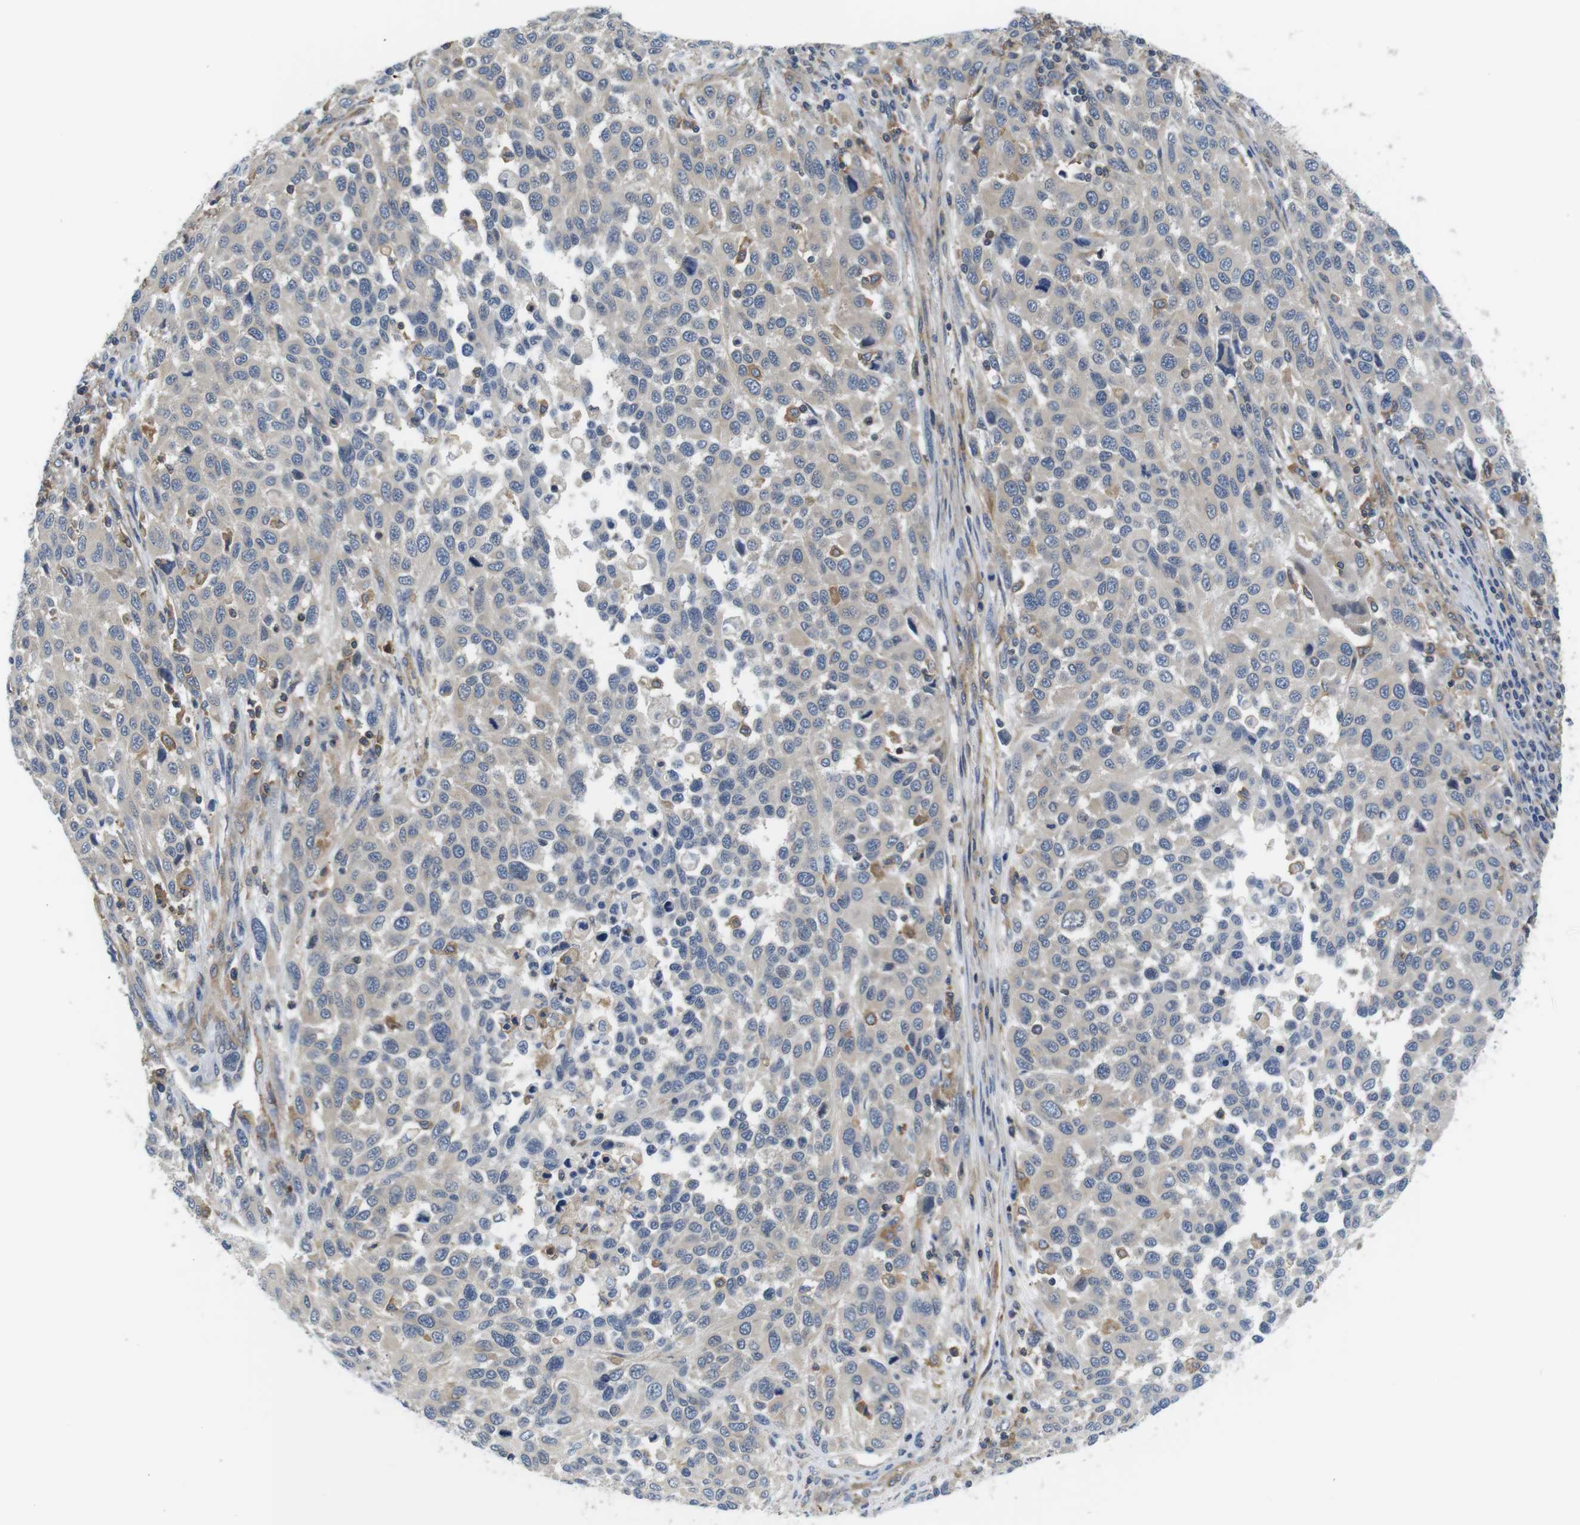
{"staining": {"intensity": "negative", "quantity": "none", "location": "none"}, "tissue": "melanoma", "cell_type": "Tumor cells", "image_type": "cancer", "snomed": [{"axis": "morphology", "description": "Malignant melanoma, Metastatic site"}, {"axis": "topography", "description": "Lymph node"}], "caption": "Immunohistochemistry (IHC) of melanoma displays no expression in tumor cells.", "gene": "HERPUD2", "patient": {"sex": "male", "age": 61}}